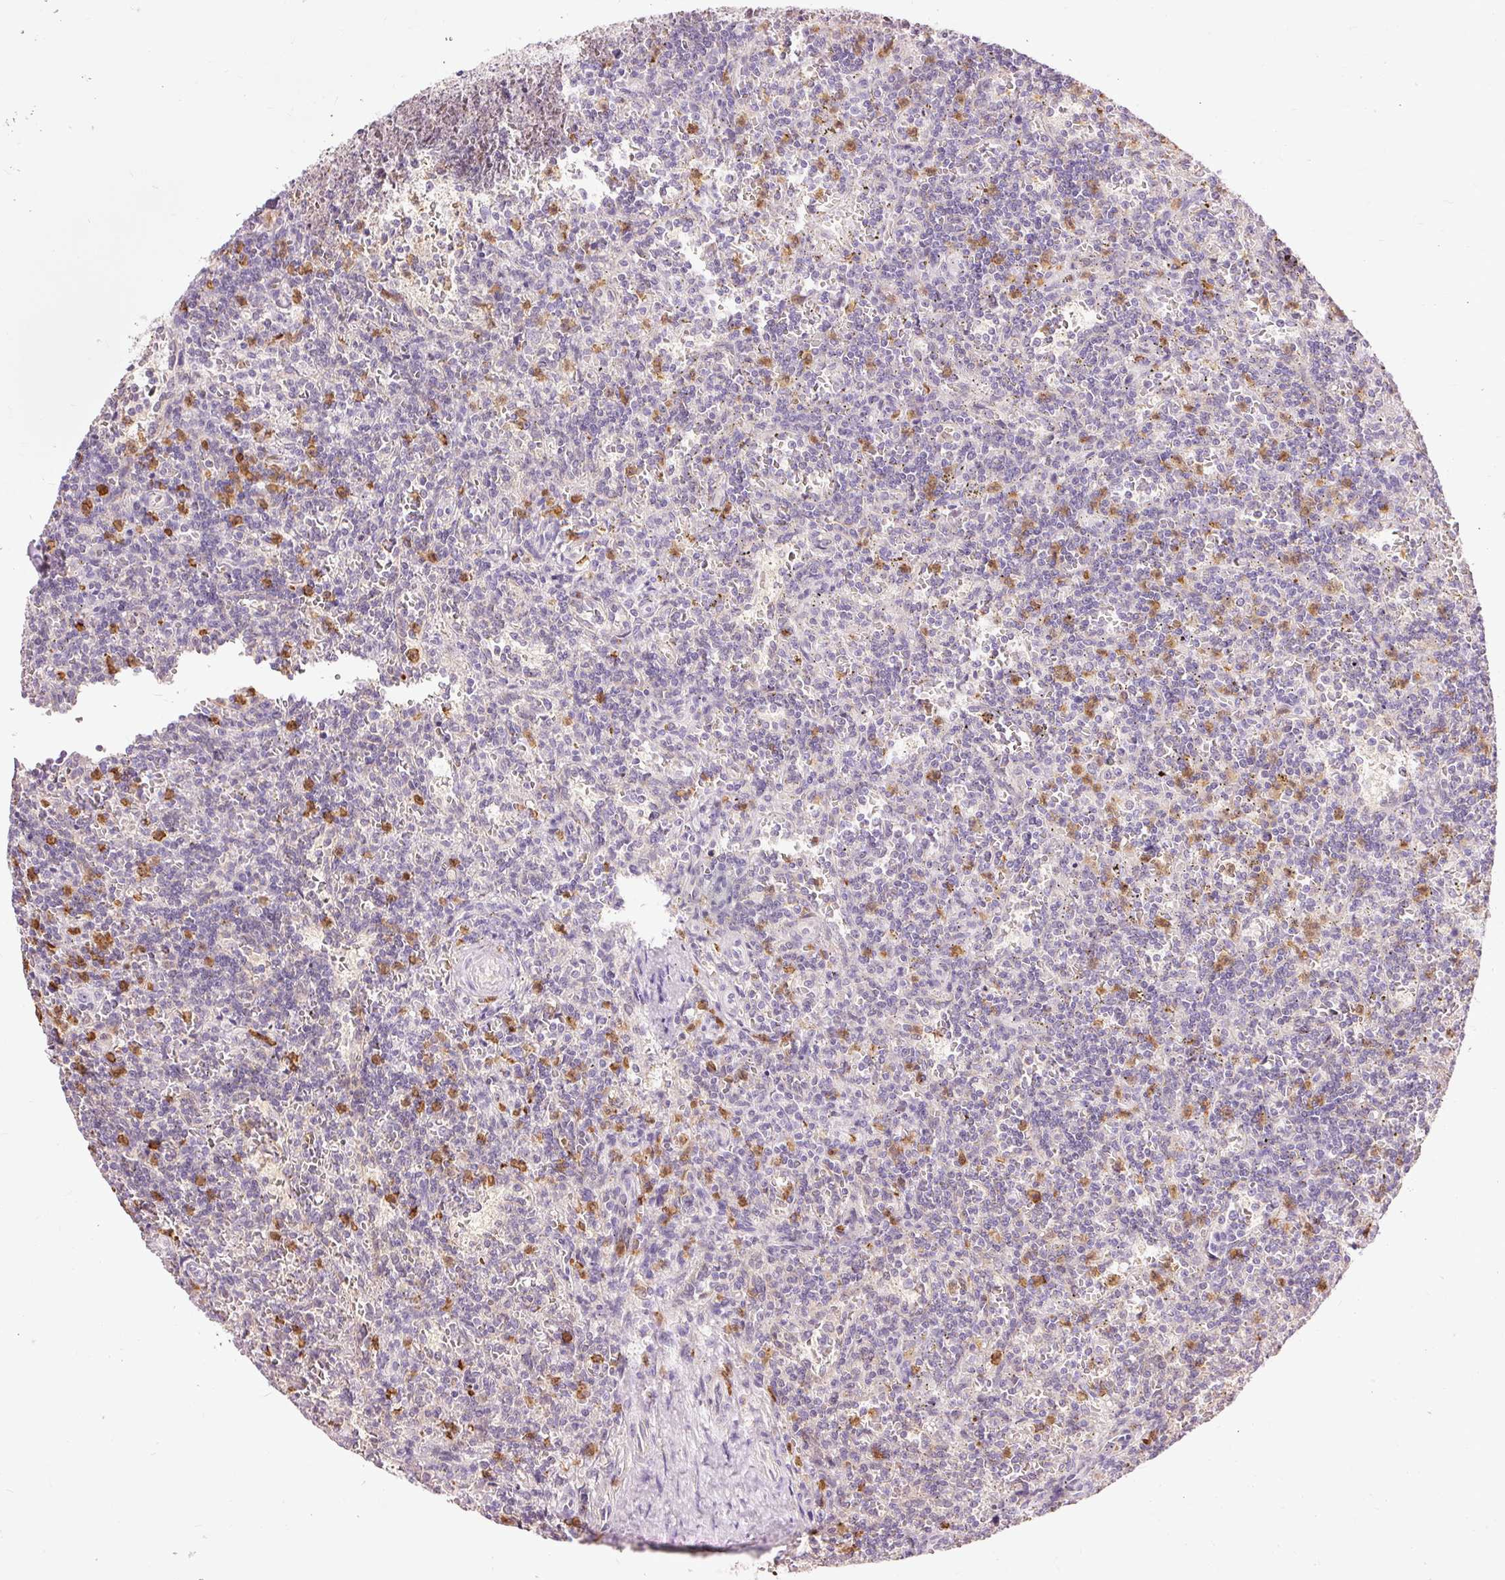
{"staining": {"intensity": "negative", "quantity": "none", "location": "none"}, "tissue": "lymphoma", "cell_type": "Tumor cells", "image_type": "cancer", "snomed": [{"axis": "morphology", "description": "Malignant lymphoma, non-Hodgkin's type, Low grade"}, {"axis": "topography", "description": "Spleen"}], "caption": "Image shows no protein positivity in tumor cells of low-grade malignant lymphoma, non-Hodgkin's type tissue.", "gene": "PRDX5", "patient": {"sex": "male", "age": 73}}